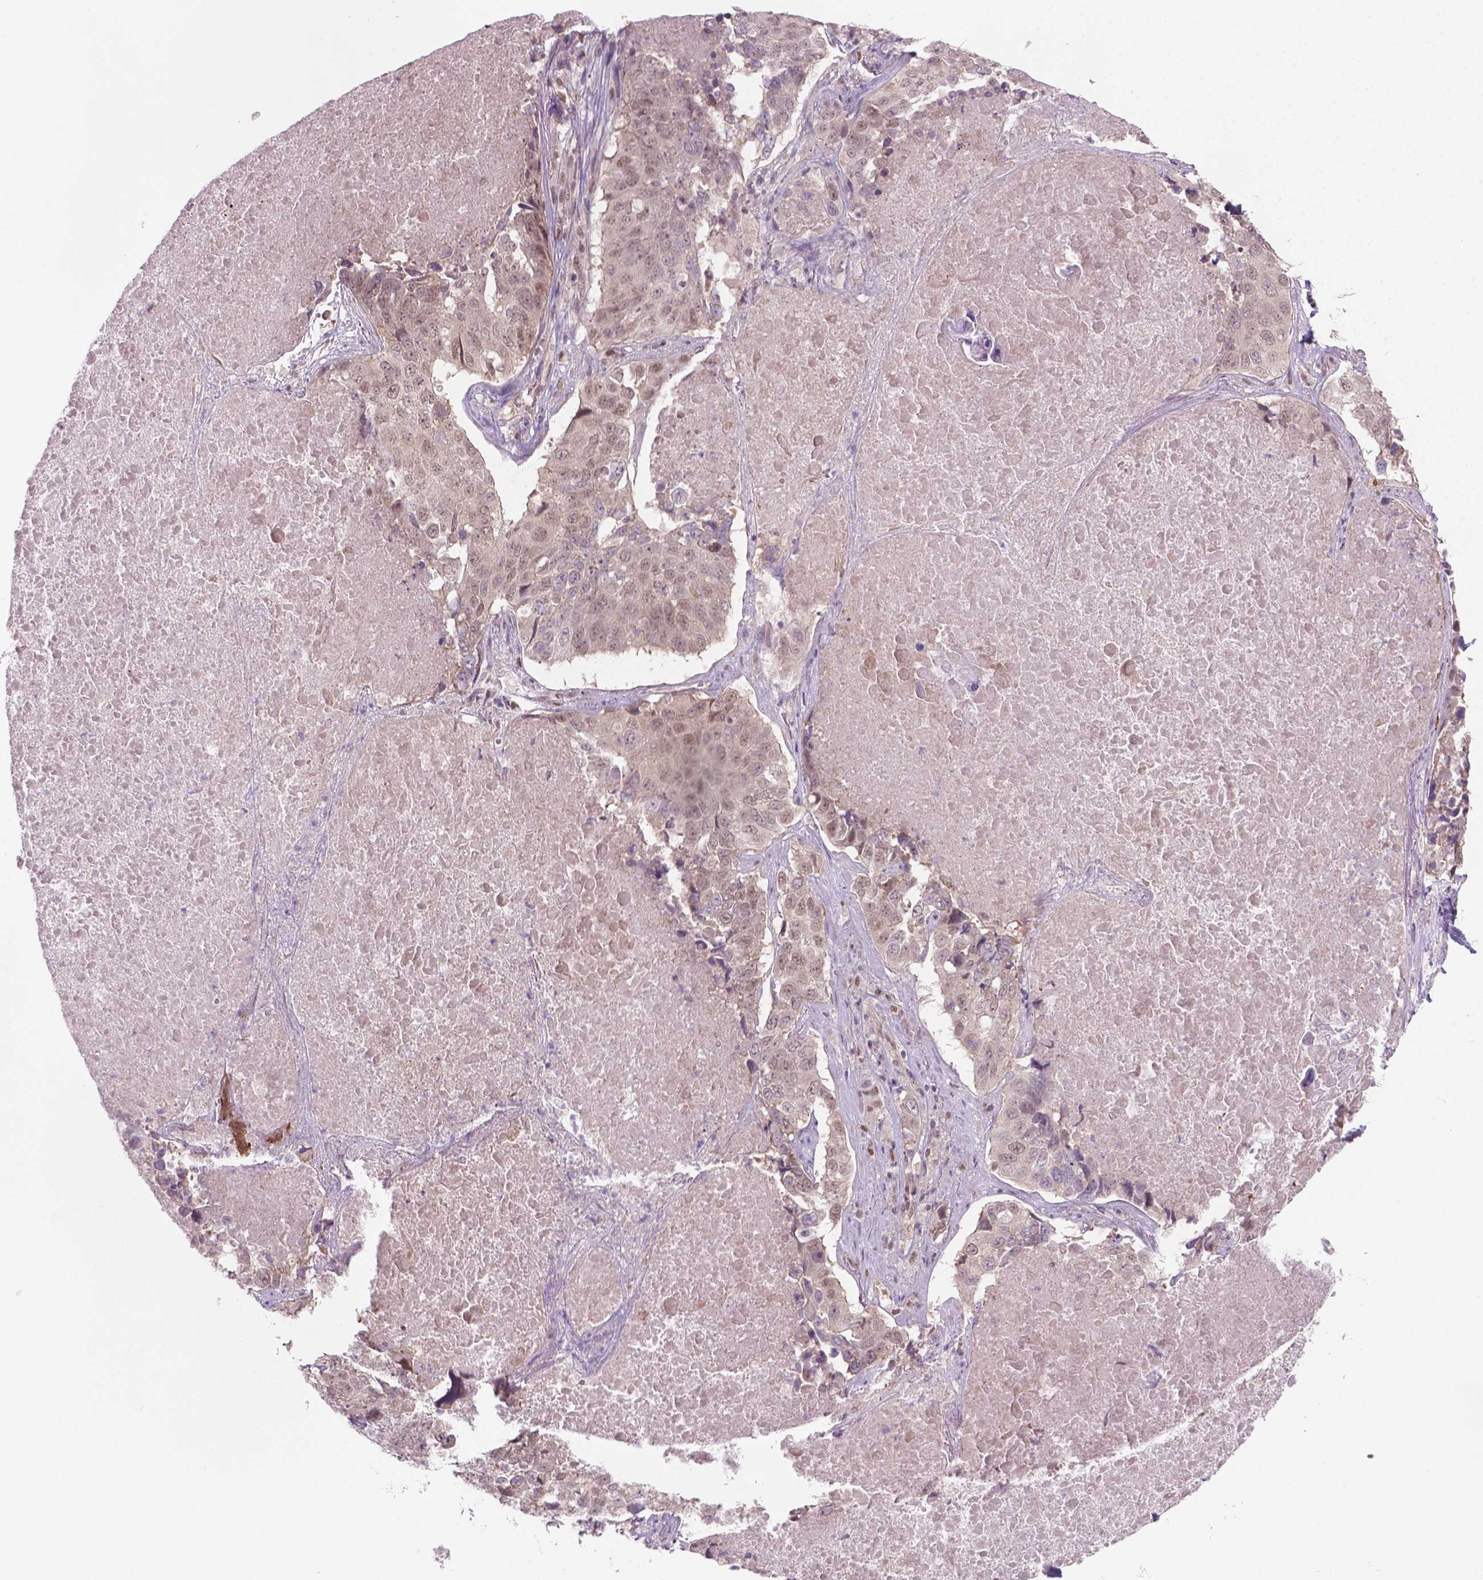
{"staining": {"intensity": "weak", "quantity": ">75%", "location": "nuclear"}, "tissue": "lung cancer", "cell_type": "Tumor cells", "image_type": "cancer", "snomed": [{"axis": "morphology", "description": "Normal tissue, NOS"}, {"axis": "morphology", "description": "Squamous cell carcinoma, NOS"}, {"axis": "topography", "description": "Bronchus"}, {"axis": "topography", "description": "Lung"}], "caption": "An immunohistochemistry (IHC) photomicrograph of tumor tissue is shown. Protein staining in brown highlights weak nuclear positivity in squamous cell carcinoma (lung) within tumor cells.", "gene": "PHAX", "patient": {"sex": "male", "age": 64}}